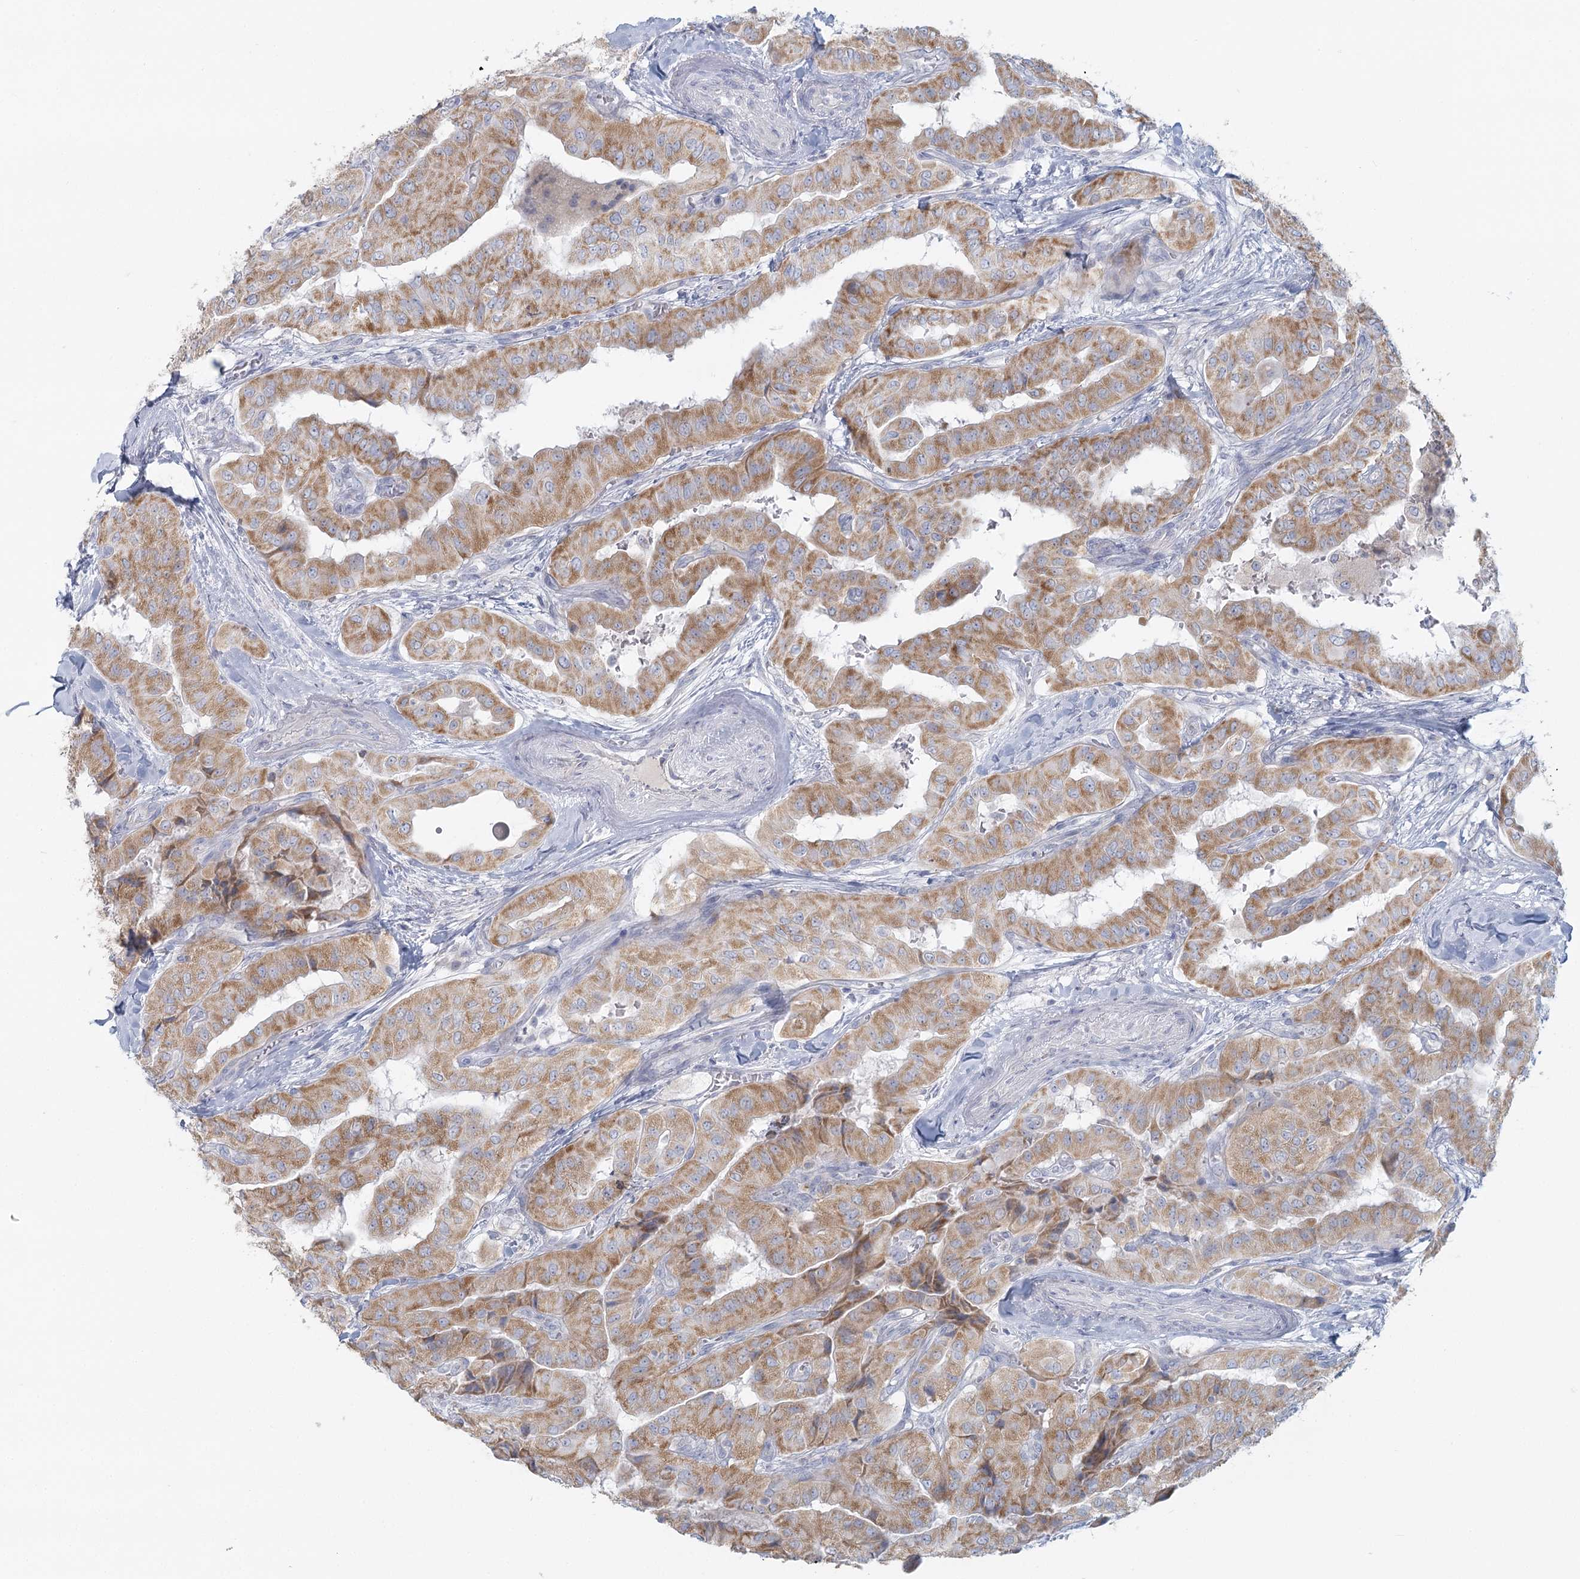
{"staining": {"intensity": "moderate", "quantity": ">75%", "location": "cytoplasmic/membranous"}, "tissue": "thyroid cancer", "cell_type": "Tumor cells", "image_type": "cancer", "snomed": [{"axis": "morphology", "description": "Papillary adenocarcinoma, NOS"}, {"axis": "topography", "description": "Thyroid gland"}], "caption": "Papillary adenocarcinoma (thyroid) stained with a brown dye displays moderate cytoplasmic/membranous positive expression in approximately >75% of tumor cells.", "gene": "BPHL", "patient": {"sex": "female", "age": 59}}